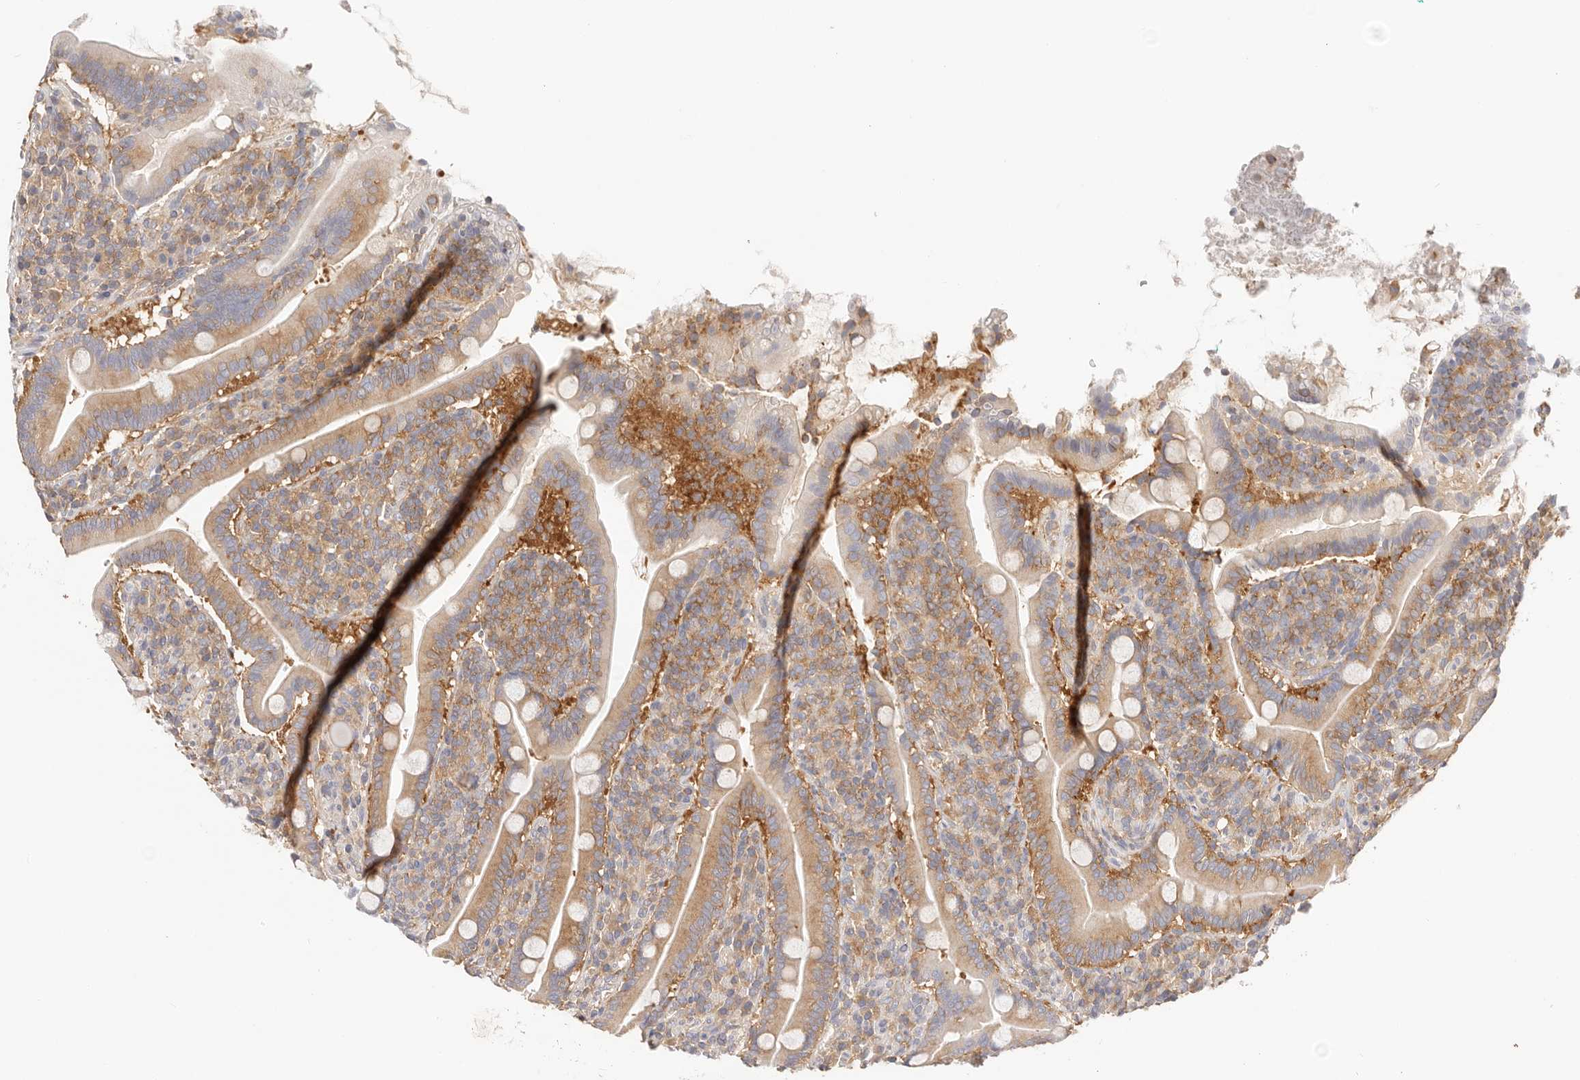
{"staining": {"intensity": "moderate", "quantity": ">75%", "location": "cytoplasmic/membranous"}, "tissue": "duodenum", "cell_type": "Glandular cells", "image_type": "normal", "snomed": [{"axis": "morphology", "description": "Normal tissue, NOS"}, {"axis": "topography", "description": "Duodenum"}], "caption": "There is medium levels of moderate cytoplasmic/membranous staining in glandular cells of unremarkable duodenum, as demonstrated by immunohistochemical staining (brown color).", "gene": "KCMF1", "patient": {"sex": "male", "age": 35}}